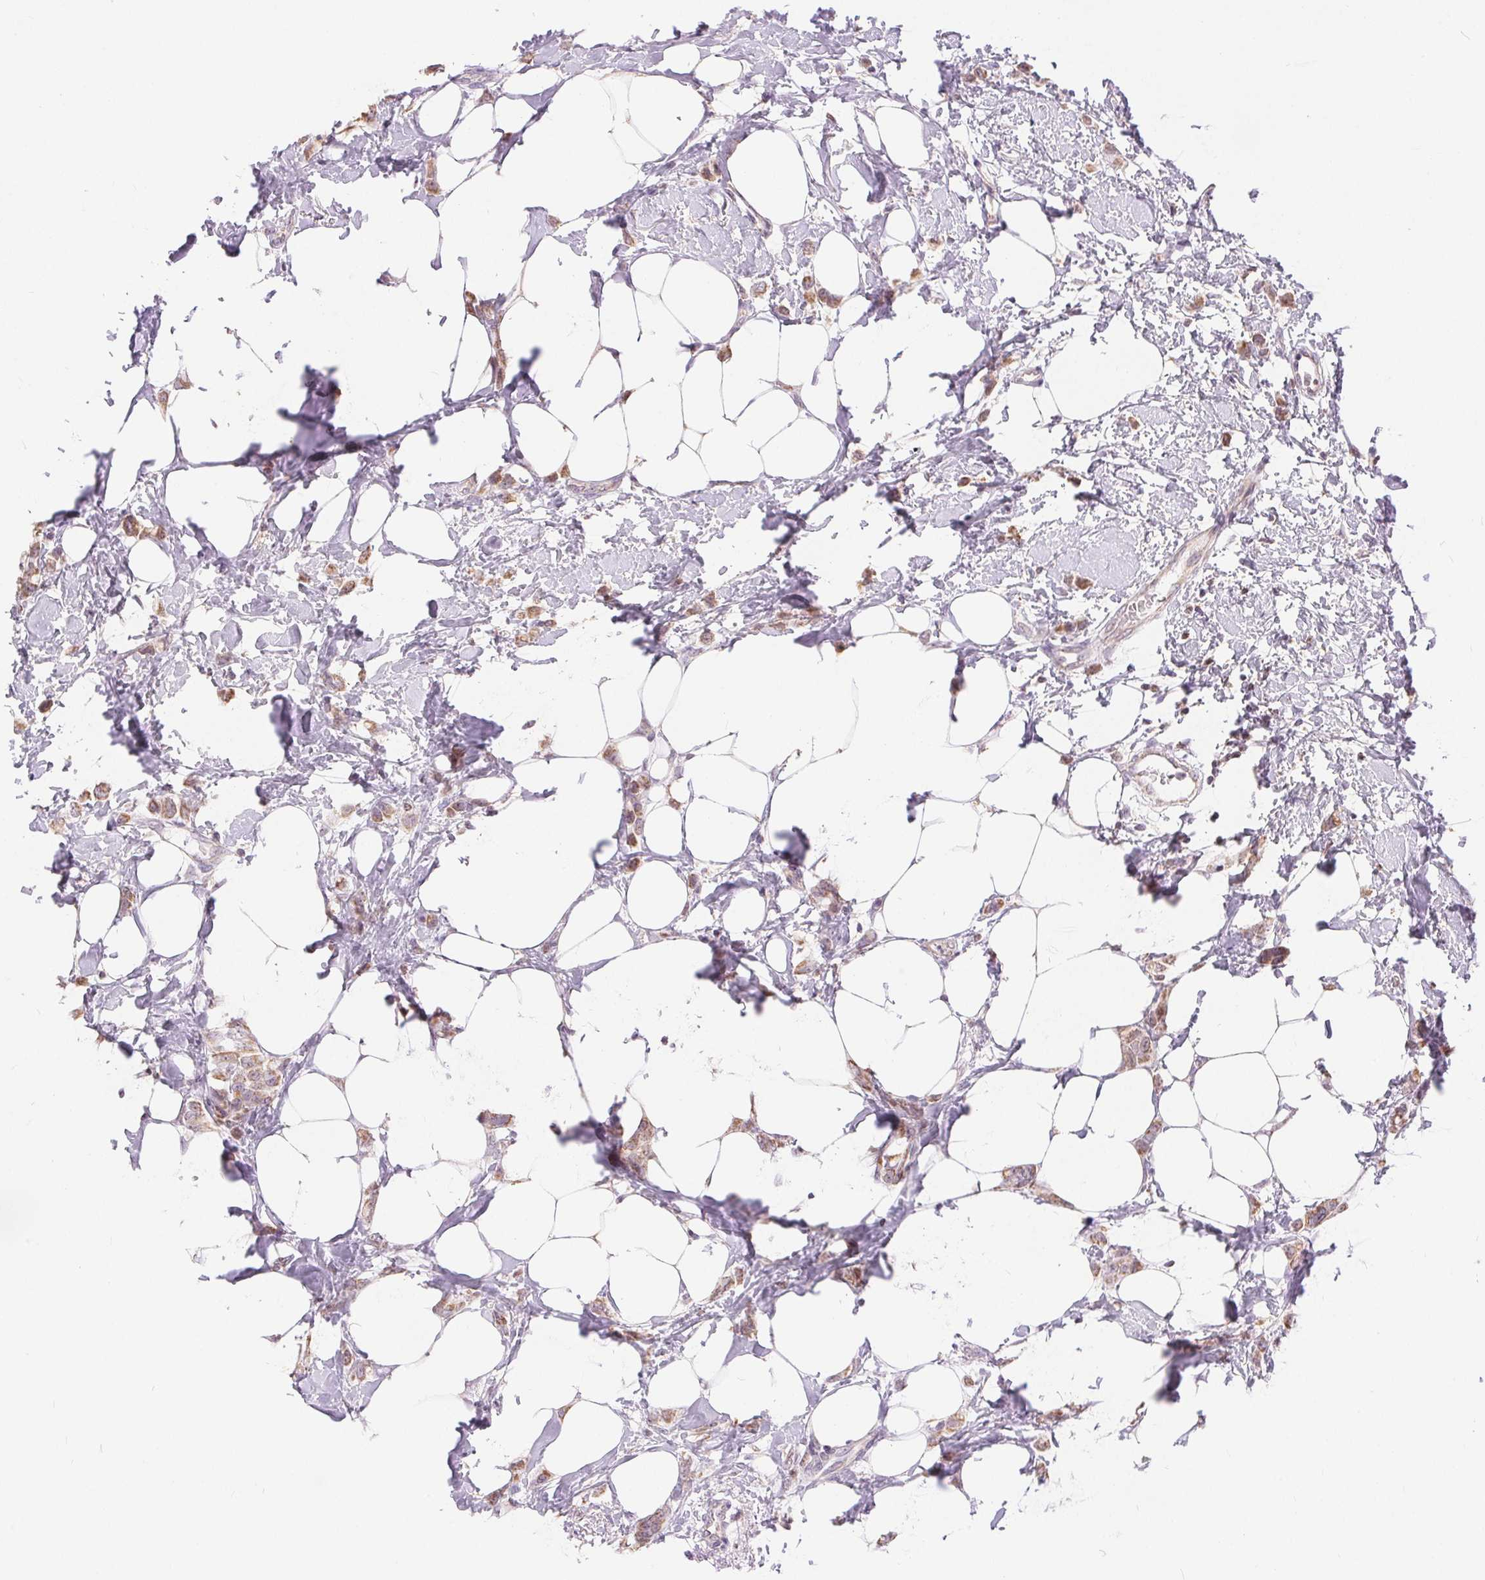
{"staining": {"intensity": "moderate", "quantity": ">75%", "location": "cytoplasmic/membranous"}, "tissue": "breast cancer", "cell_type": "Tumor cells", "image_type": "cancer", "snomed": [{"axis": "morphology", "description": "Lobular carcinoma"}, {"axis": "topography", "description": "Breast"}], "caption": "Protein expression analysis of lobular carcinoma (breast) demonstrates moderate cytoplasmic/membranous expression in approximately >75% of tumor cells.", "gene": "POU2F2", "patient": {"sex": "female", "age": 66}}